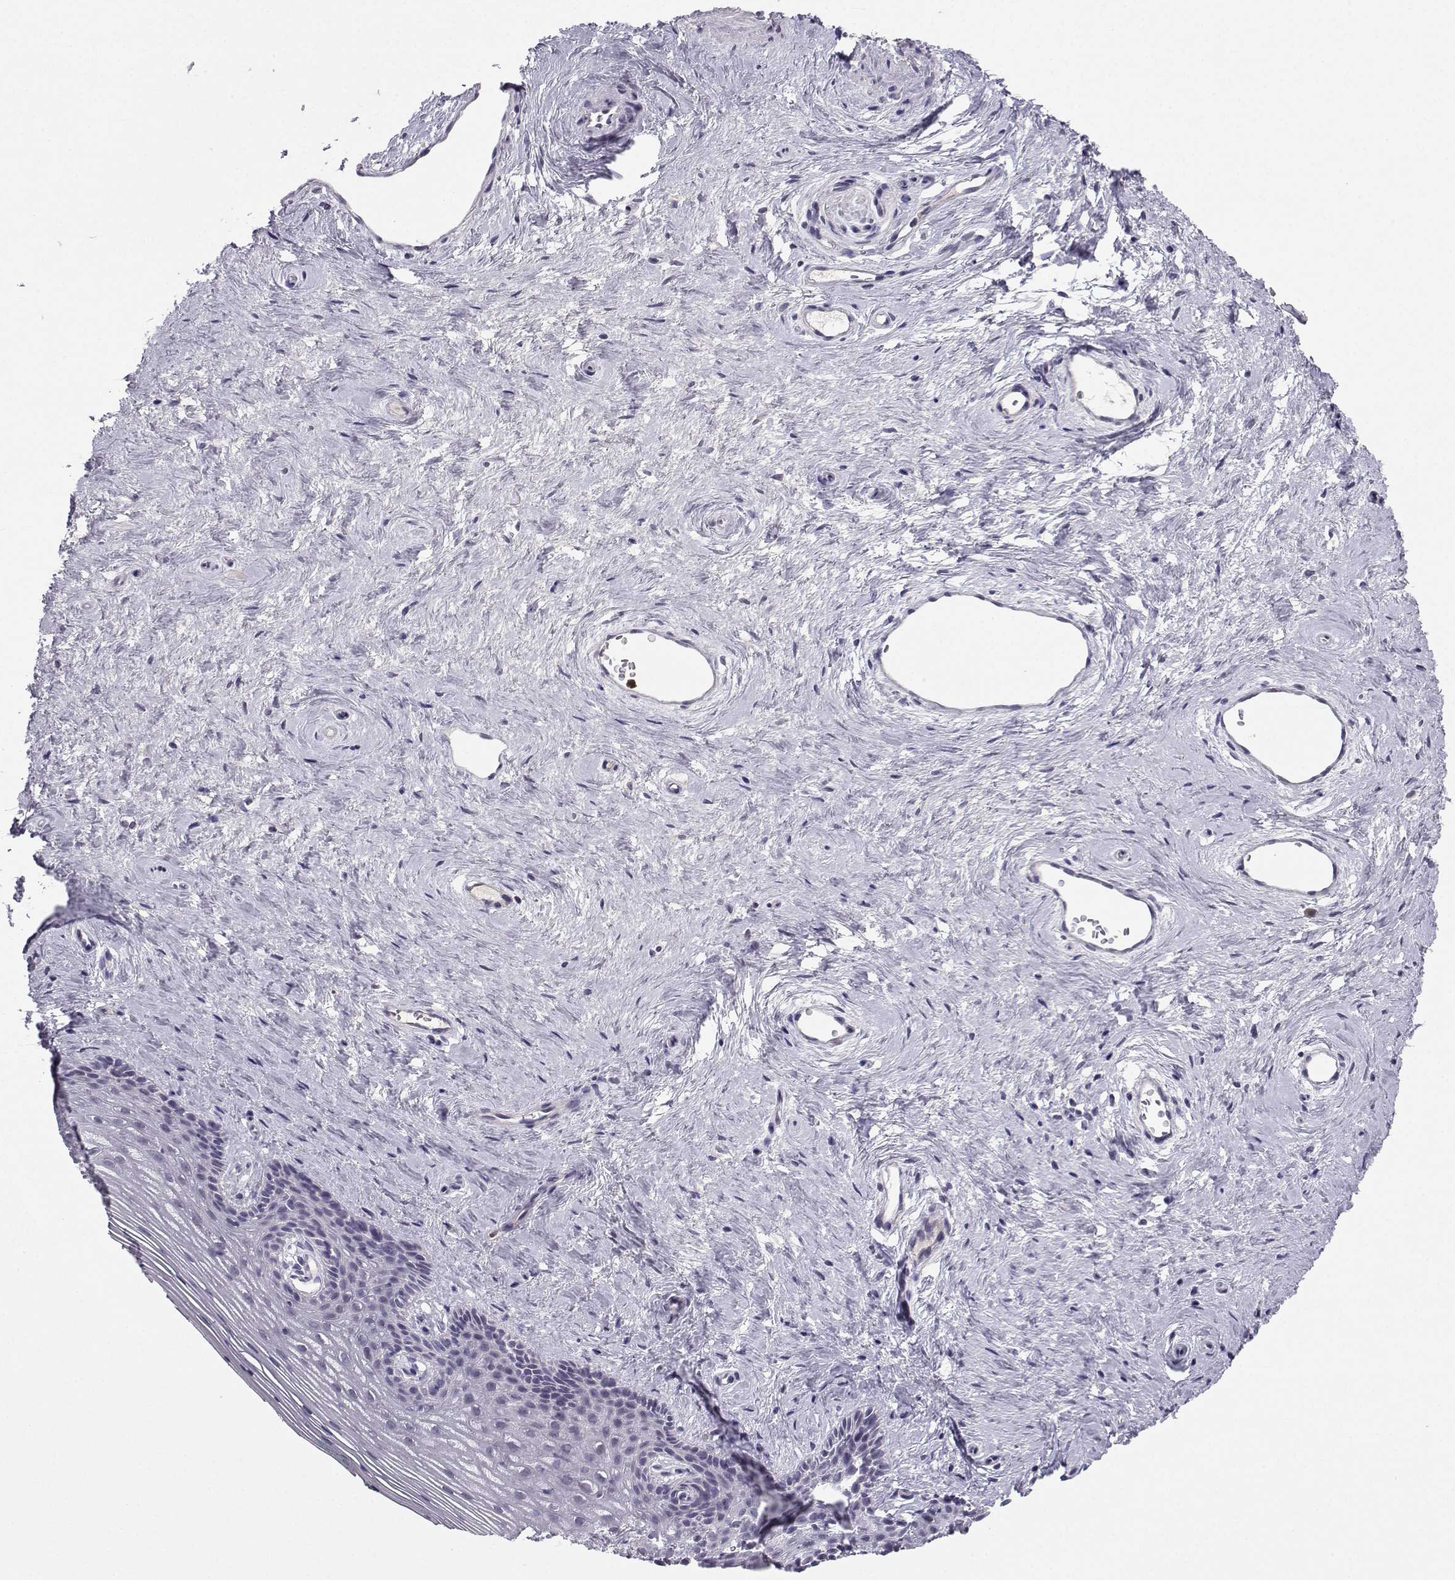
{"staining": {"intensity": "negative", "quantity": "none", "location": "none"}, "tissue": "vagina", "cell_type": "Squamous epithelial cells", "image_type": "normal", "snomed": [{"axis": "morphology", "description": "Normal tissue, NOS"}, {"axis": "topography", "description": "Vagina"}], "caption": "This is an immunohistochemistry (IHC) micrograph of normal human vagina. There is no expression in squamous epithelial cells.", "gene": "CALY", "patient": {"sex": "female", "age": 45}}